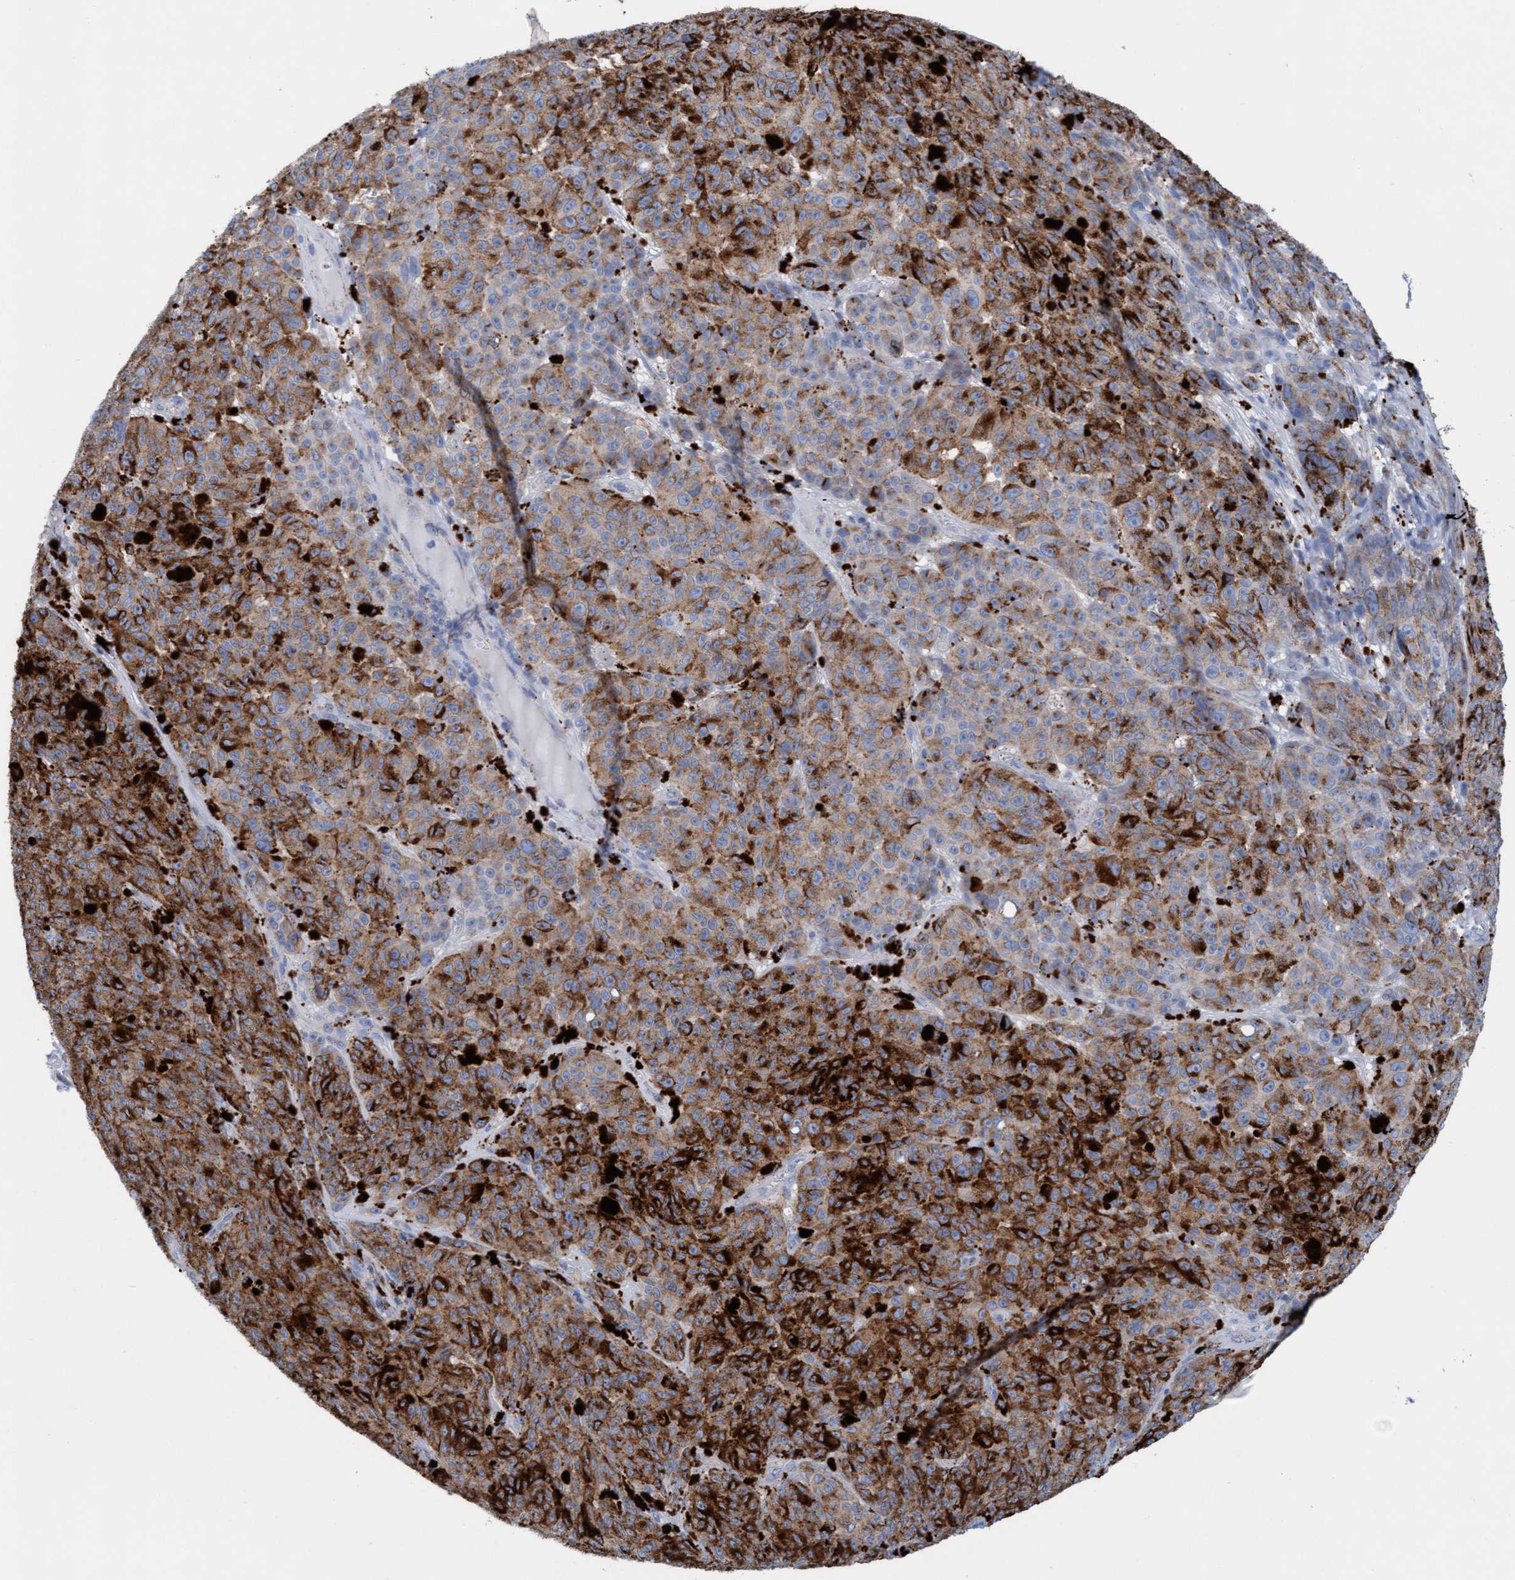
{"staining": {"intensity": "moderate", "quantity": ">75%", "location": "cytoplasmic/membranous"}, "tissue": "melanoma", "cell_type": "Tumor cells", "image_type": "cancer", "snomed": [{"axis": "morphology", "description": "Malignant melanoma, NOS"}, {"axis": "topography", "description": "Skin"}], "caption": "Immunohistochemistry staining of melanoma, which demonstrates medium levels of moderate cytoplasmic/membranous positivity in approximately >75% of tumor cells indicating moderate cytoplasmic/membranous protein staining. The staining was performed using DAB (3,3'-diaminobenzidine) (brown) for protein detection and nuclei were counterstained in hematoxylin (blue).", "gene": "SGSH", "patient": {"sex": "female", "age": 82}}